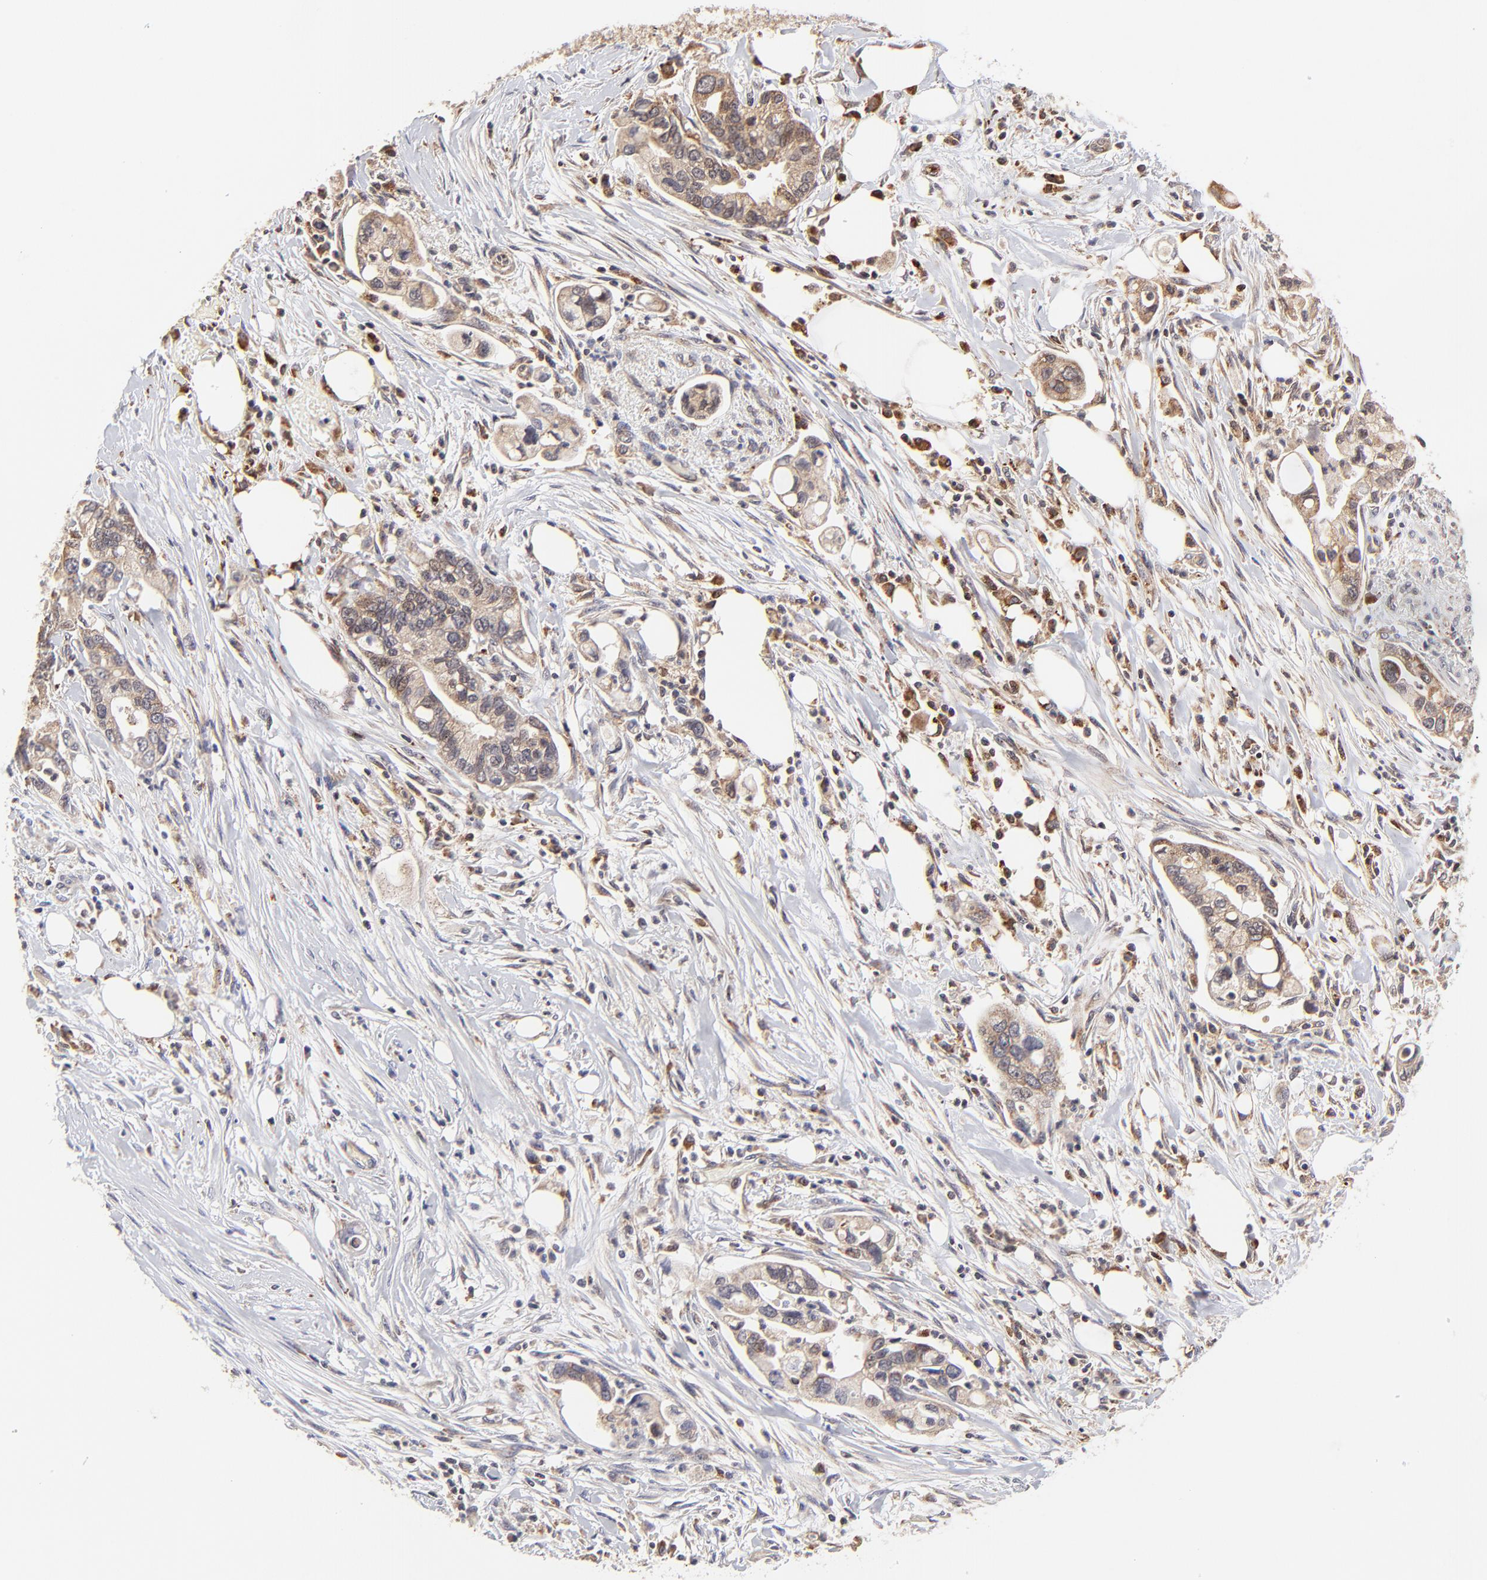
{"staining": {"intensity": "weak", "quantity": ">75%", "location": "cytoplasmic/membranous"}, "tissue": "pancreatic cancer", "cell_type": "Tumor cells", "image_type": "cancer", "snomed": [{"axis": "morphology", "description": "Adenocarcinoma, NOS"}, {"axis": "topography", "description": "Pancreas"}], "caption": "A high-resolution micrograph shows immunohistochemistry staining of pancreatic cancer, which exhibits weak cytoplasmic/membranous positivity in approximately >75% of tumor cells.", "gene": "MAP2K7", "patient": {"sex": "male", "age": 70}}